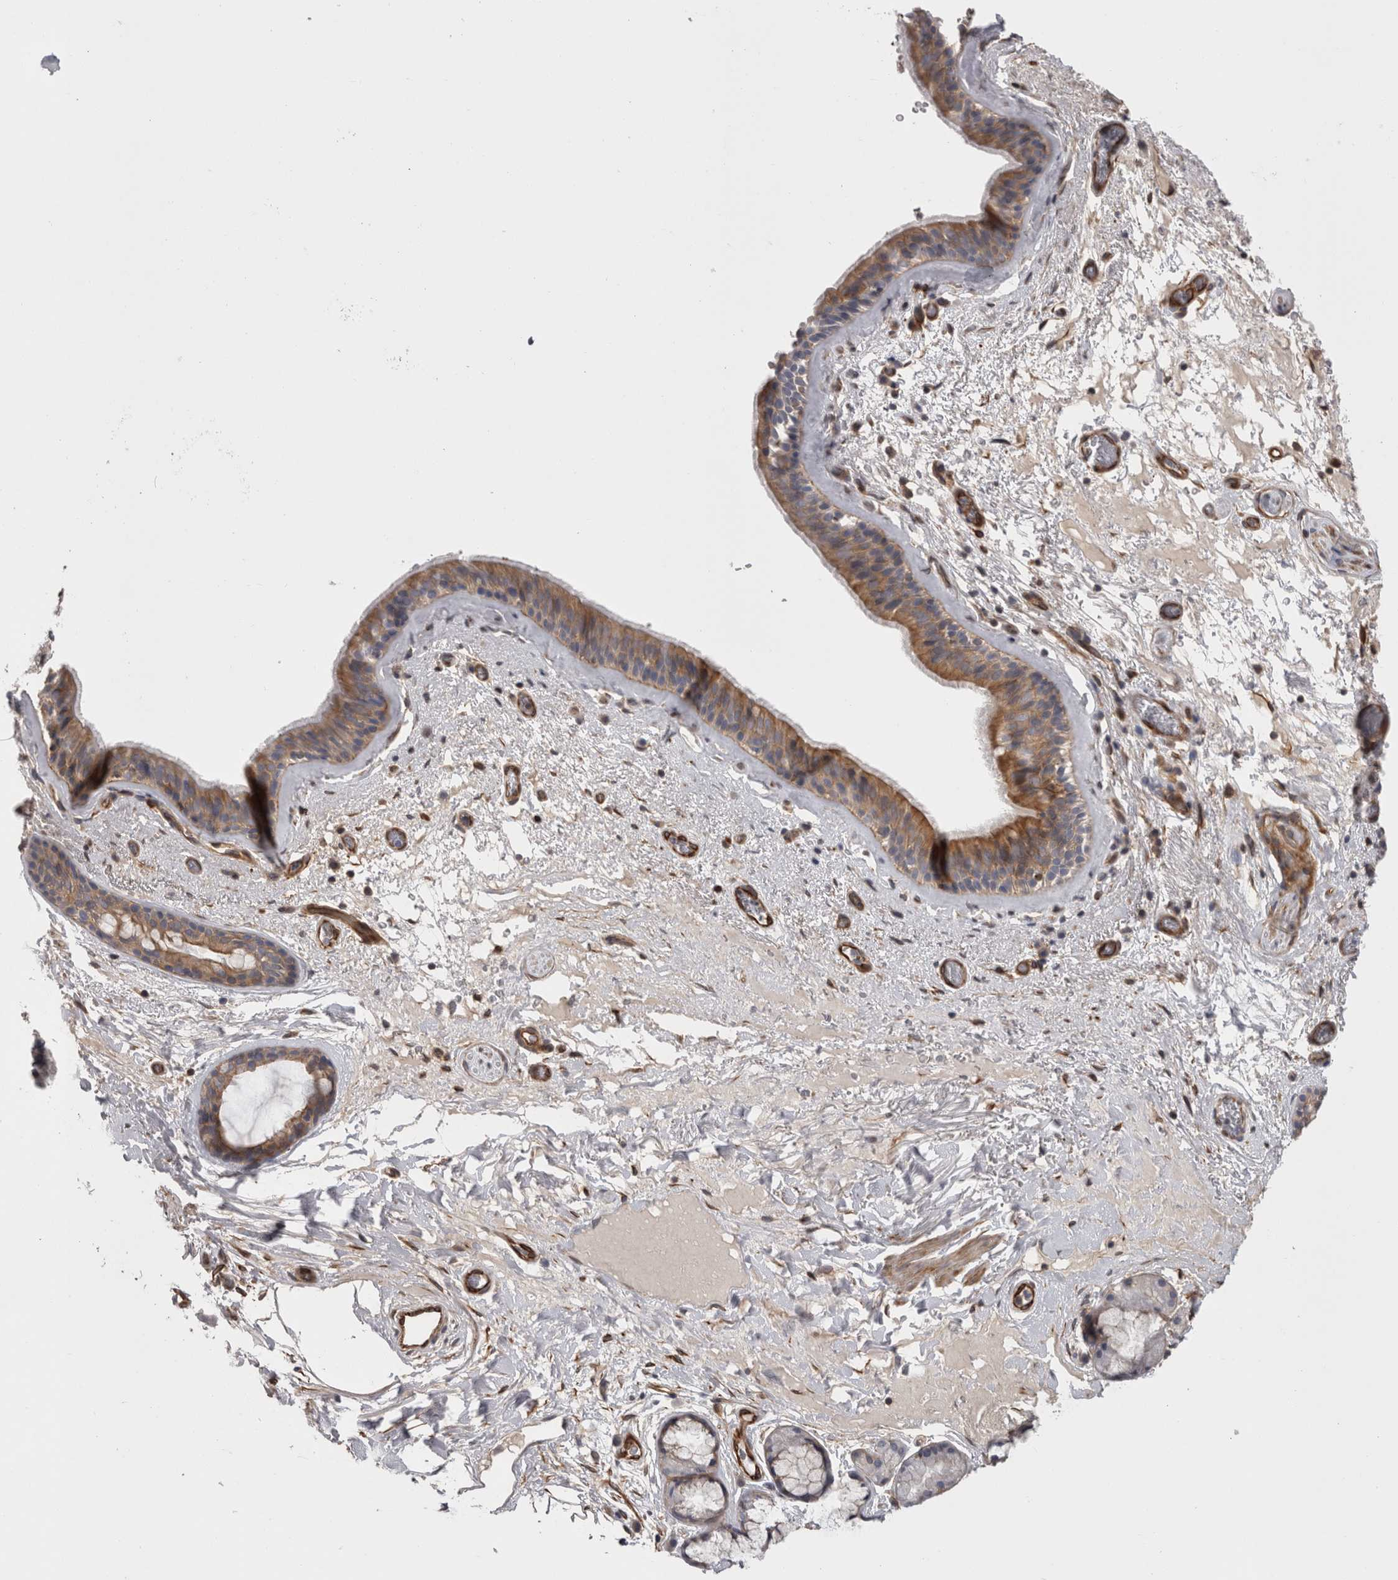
{"staining": {"intensity": "moderate", "quantity": ">75%", "location": "cytoplasmic/membranous"}, "tissue": "bronchus", "cell_type": "Respiratory epithelial cells", "image_type": "normal", "snomed": [{"axis": "morphology", "description": "Normal tissue, NOS"}, {"axis": "topography", "description": "Cartilage tissue"}], "caption": "DAB immunohistochemical staining of benign human bronchus shows moderate cytoplasmic/membranous protein staining in about >75% of respiratory epithelial cells.", "gene": "RMDN1", "patient": {"sex": "female", "age": 63}}